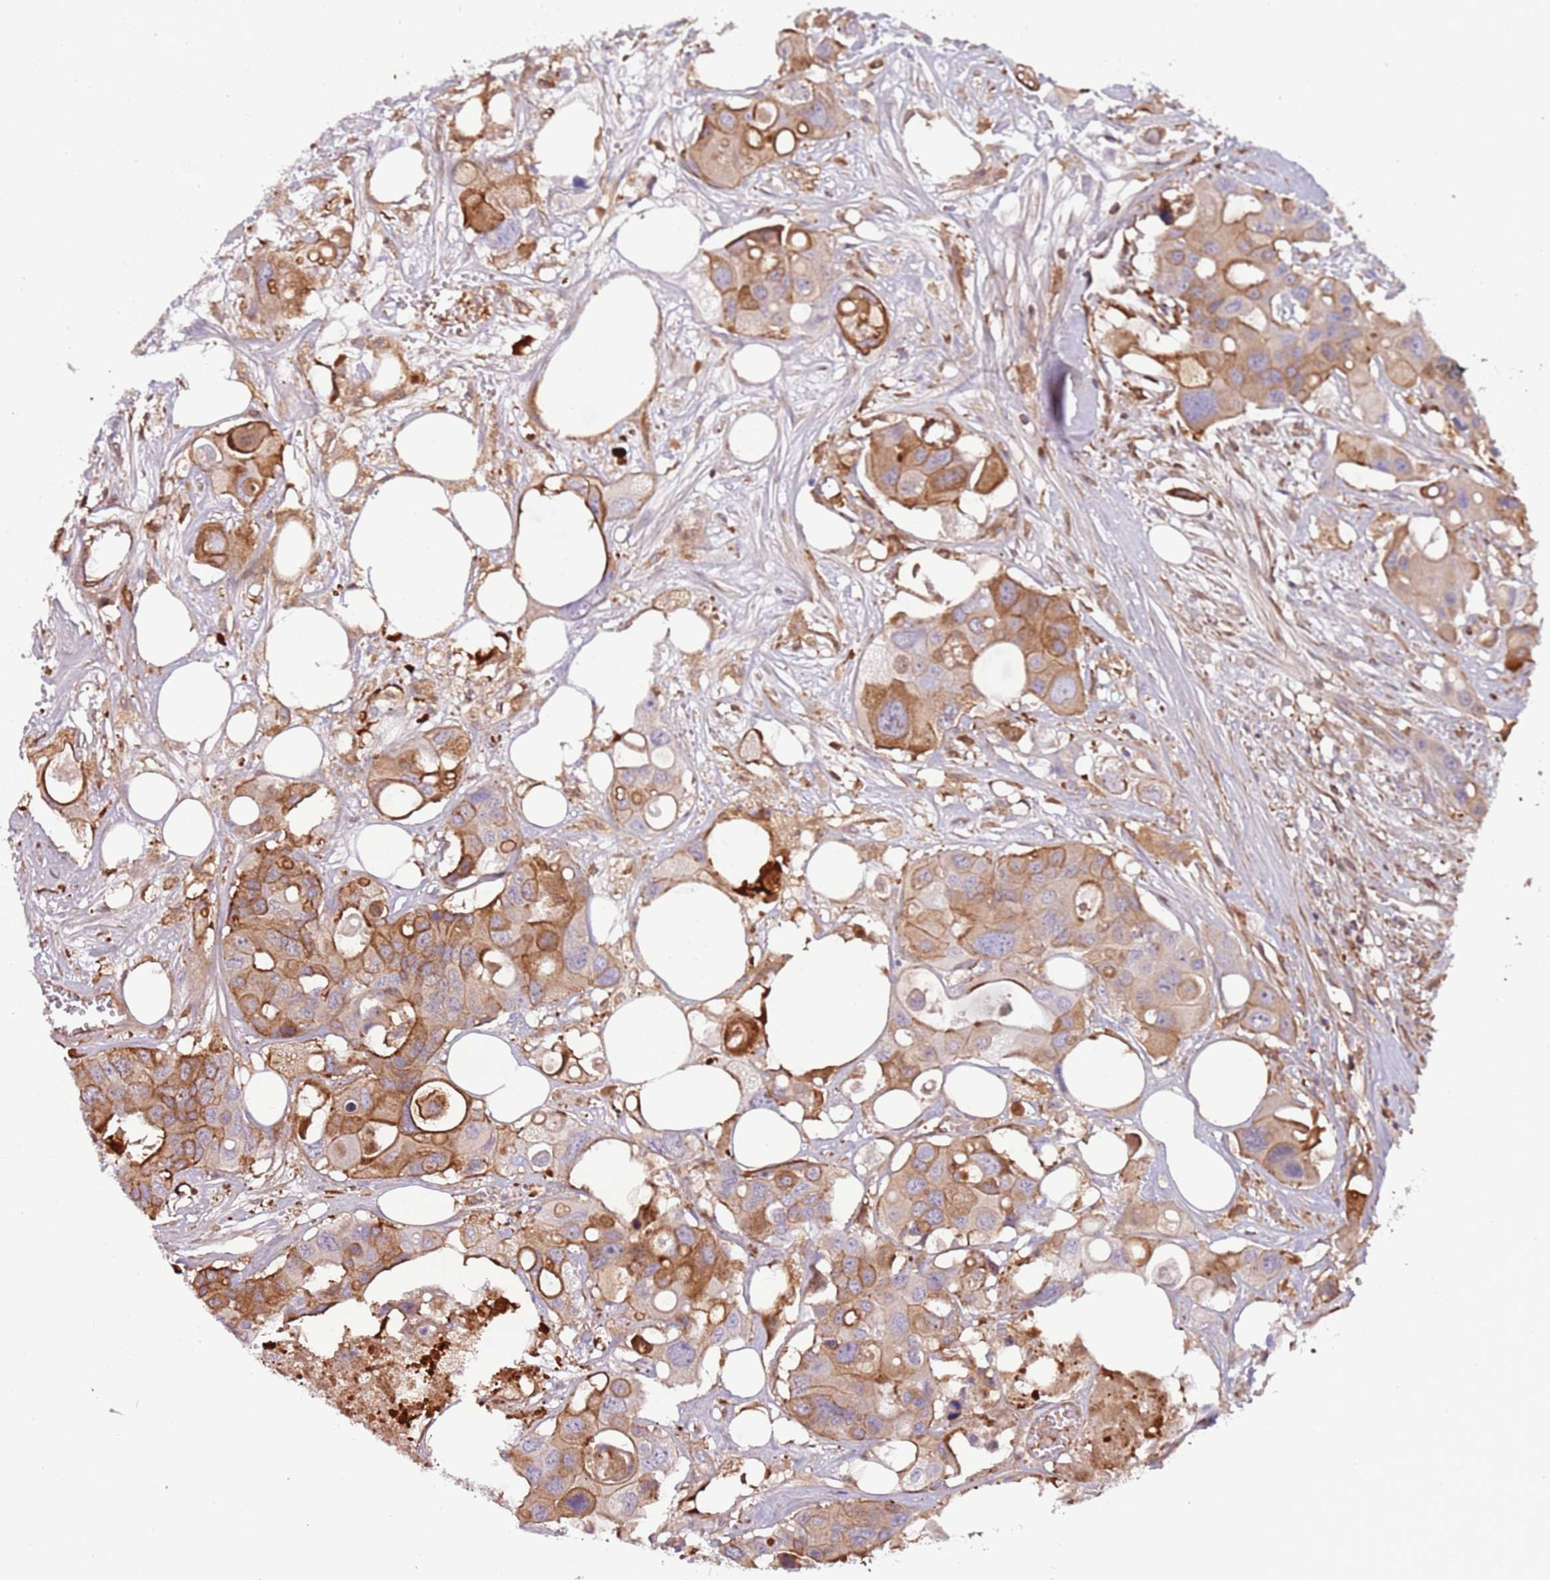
{"staining": {"intensity": "moderate", "quantity": ">75%", "location": "cytoplasmic/membranous"}, "tissue": "colorectal cancer", "cell_type": "Tumor cells", "image_type": "cancer", "snomed": [{"axis": "morphology", "description": "Adenocarcinoma, NOS"}, {"axis": "topography", "description": "Colon"}], "caption": "Human colorectal cancer stained with a brown dye reveals moderate cytoplasmic/membranous positive expression in about >75% of tumor cells.", "gene": "NADK", "patient": {"sex": "male", "age": 77}}